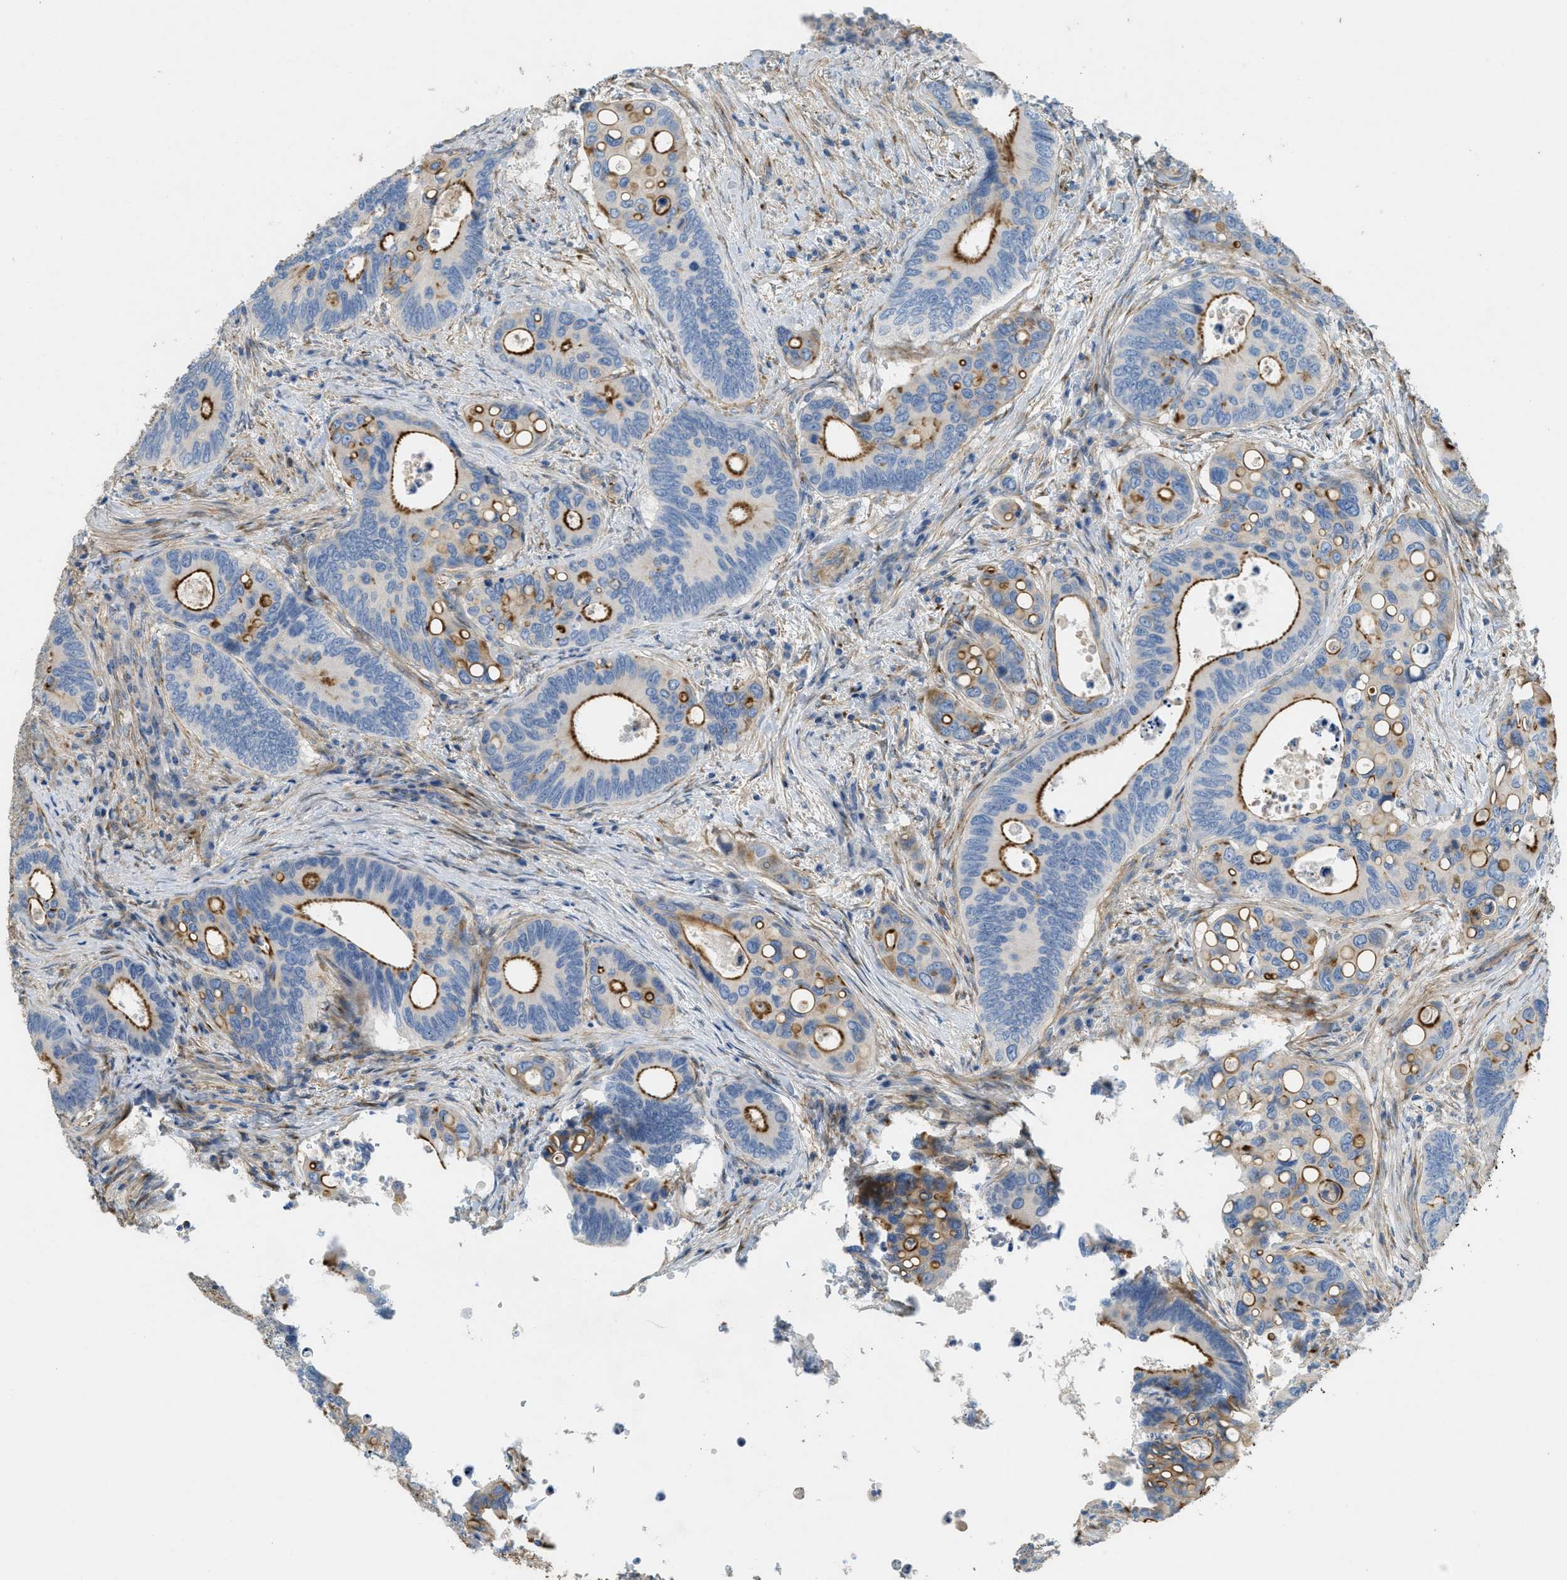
{"staining": {"intensity": "moderate", "quantity": "<25%", "location": "cytoplasmic/membranous"}, "tissue": "colorectal cancer", "cell_type": "Tumor cells", "image_type": "cancer", "snomed": [{"axis": "morphology", "description": "Inflammation, NOS"}, {"axis": "morphology", "description": "Adenocarcinoma, NOS"}, {"axis": "topography", "description": "Colon"}], "caption": "DAB immunohistochemical staining of colorectal adenocarcinoma reveals moderate cytoplasmic/membranous protein positivity in about <25% of tumor cells.", "gene": "ADCY5", "patient": {"sex": "male", "age": 72}}